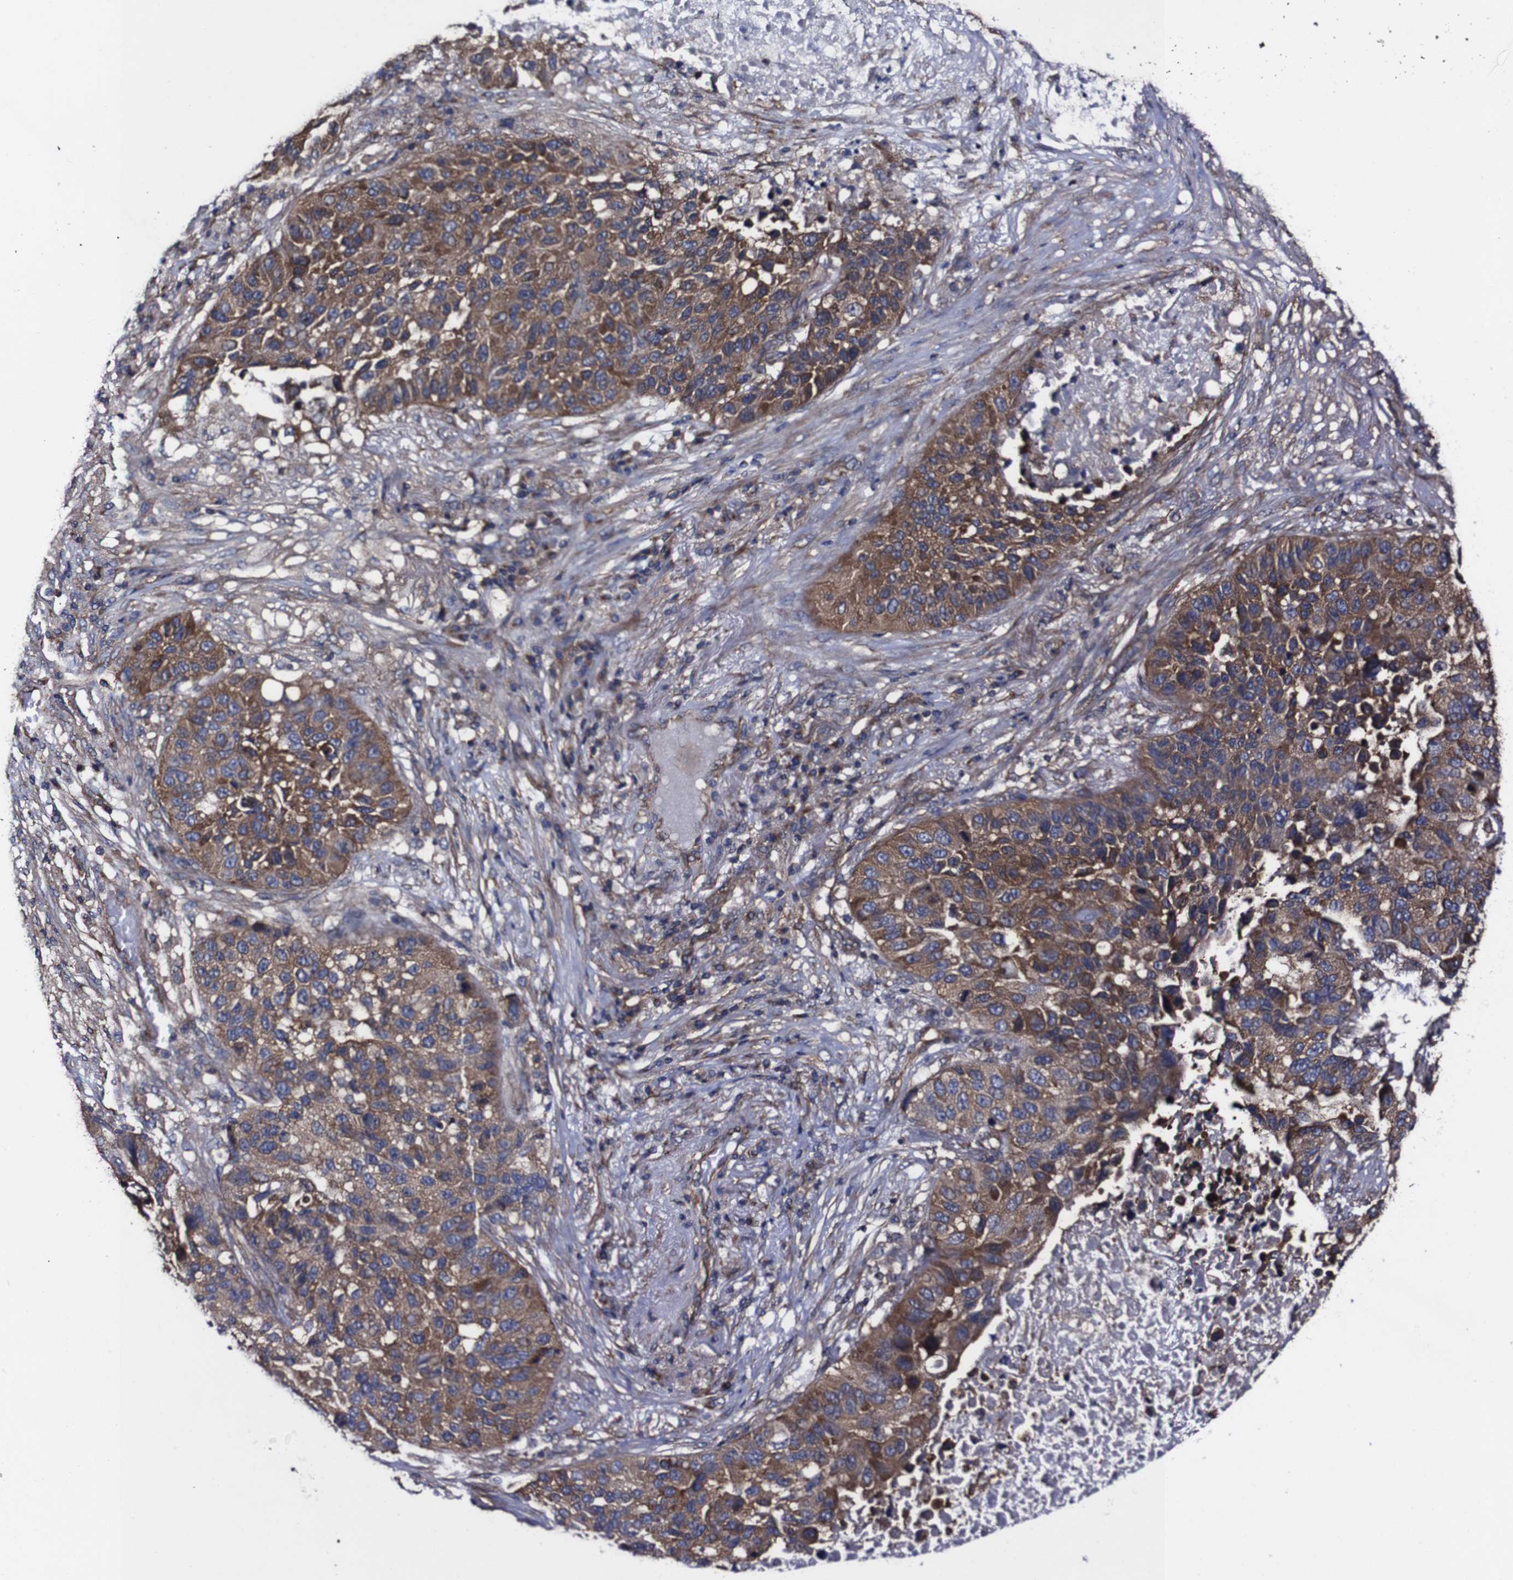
{"staining": {"intensity": "moderate", "quantity": ">75%", "location": "cytoplasmic/membranous"}, "tissue": "lung cancer", "cell_type": "Tumor cells", "image_type": "cancer", "snomed": [{"axis": "morphology", "description": "Squamous cell carcinoma, NOS"}, {"axis": "topography", "description": "Lung"}], "caption": "Immunohistochemical staining of human lung squamous cell carcinoma demonstrates moderate cytoplasmic/membranous protein positivity in approximately >75% of tumor cells. Using DAB (3,3'-diaminobenzidine) (brown) and hematoxylin (blue) stains, captured at high magnification using brightfield microscopy.", "gene": "CSF1R", "patient": {"sex": "male", "age": 57}}